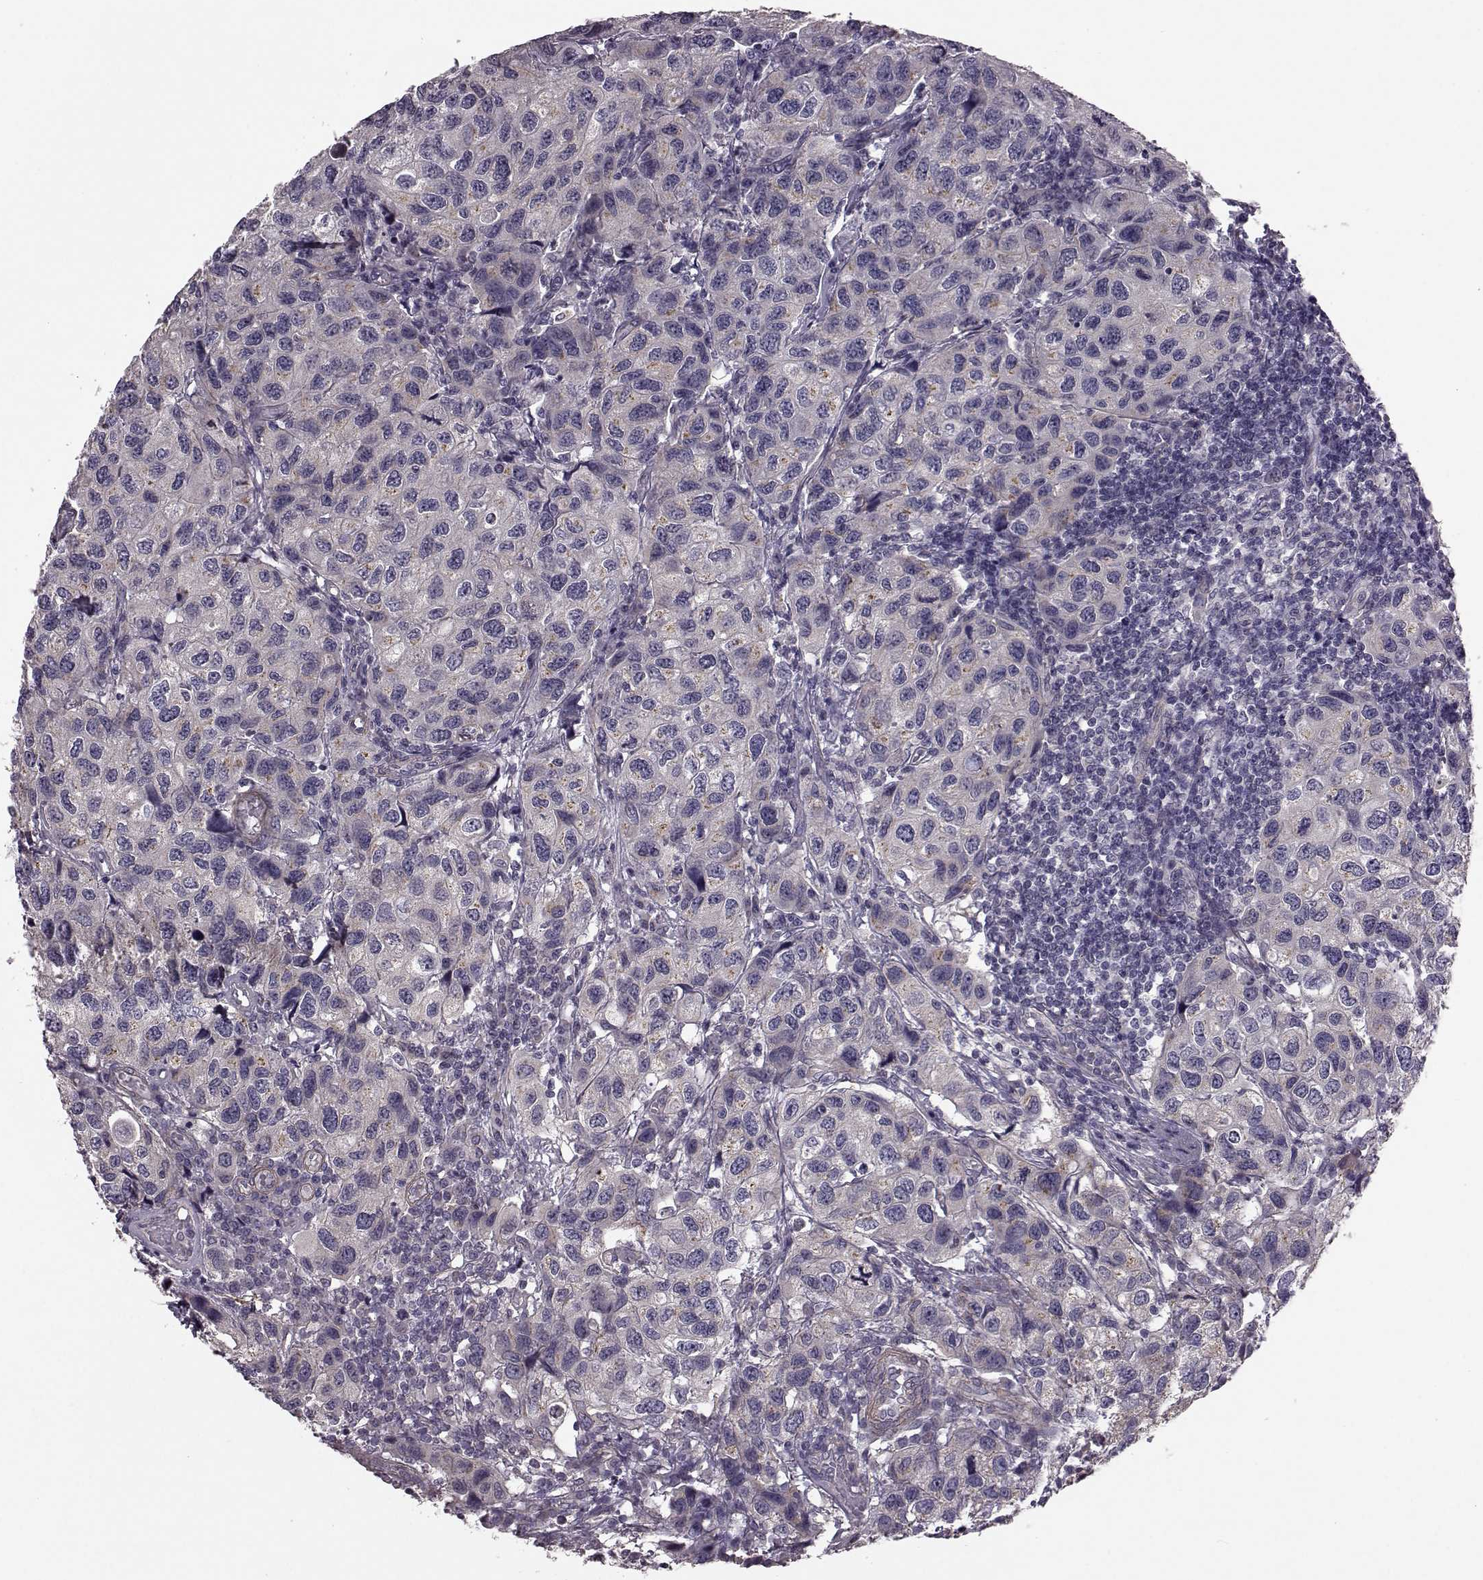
{"staining": {"intensity": "negative", "quantity": "none", "location": "none"}, "tissue": "urothelial cancer", "cell_type": "Tumor cells", "image_type": "cancer", "snomed": [{"axis": "morphology", "description": "Urothelial carcinoma, High grade"}, {"axis": "topography", "description": "Urinary bladder"}], "caption": "This is an immunohistochemistry image of human urothelial cancer. There is no expression in tumor cells.", "gene": "GRK1", "patient": {"sex": "male", "age": 79}}